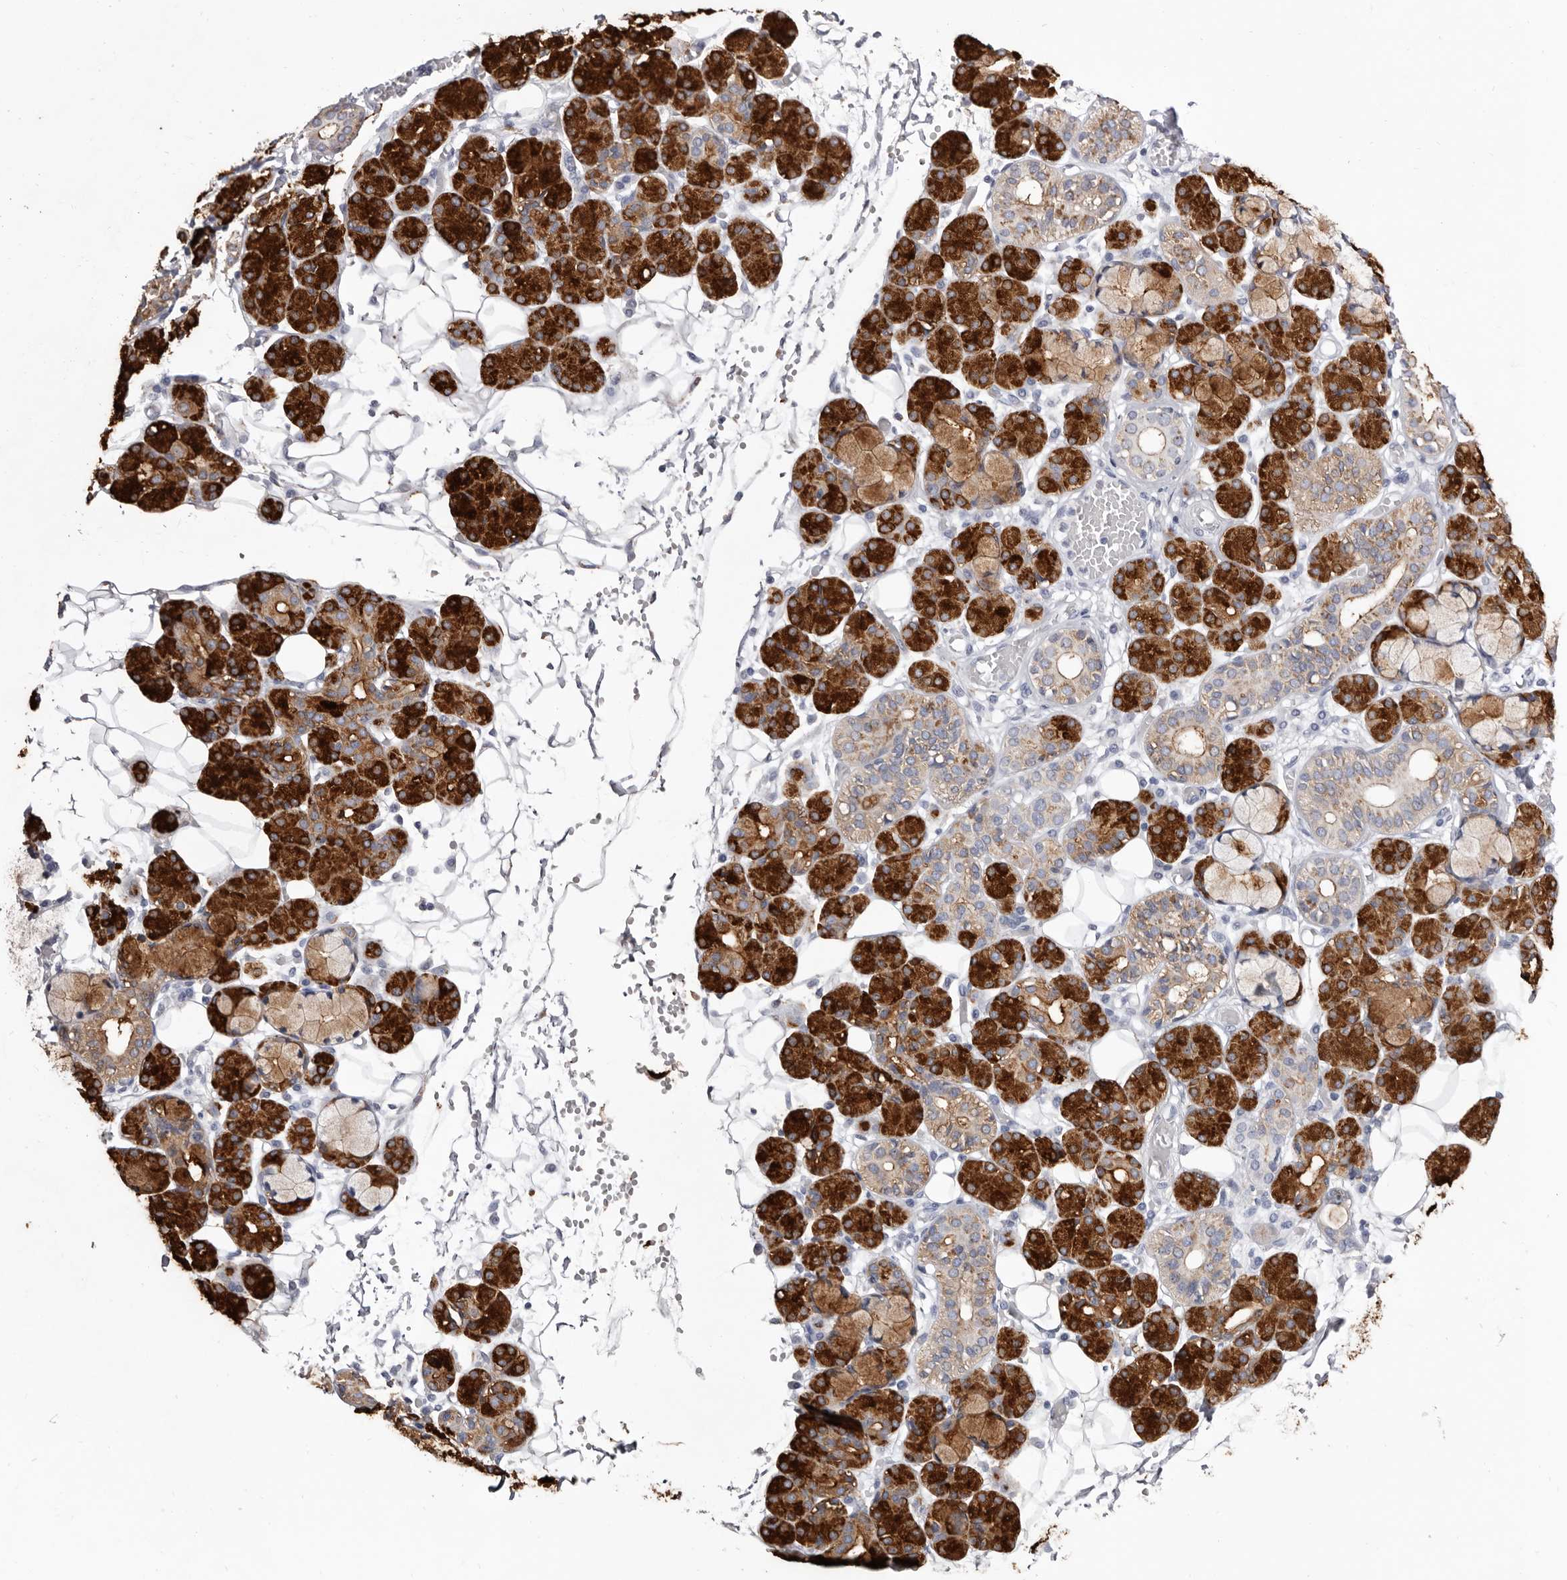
{"staining": {"intensity": "strong", "quantity": "25%-75%", "location": "cytoplasmic/membranous"}, "tissue": "salivary gland", "cell_type": "Glandular cells", "image_type": "normal", "snomed": [{"axis": "morphology", "description": "Normal tissue, NOS"}, {"axis": "topography", "description": "Salivary gland"}], "caption": "Immunohistochemical staining of normal salivary gland demonstrates high levels of strong cytoplasmic/membranous expression in approximately 25%-75% of glandular cells. (Stains: DAB in brown, nuclei in blue, Microscopy: brightfield microscopy at high magnification).", "gene": "LPO", "patient": {"sex": "male", "age": 63}}